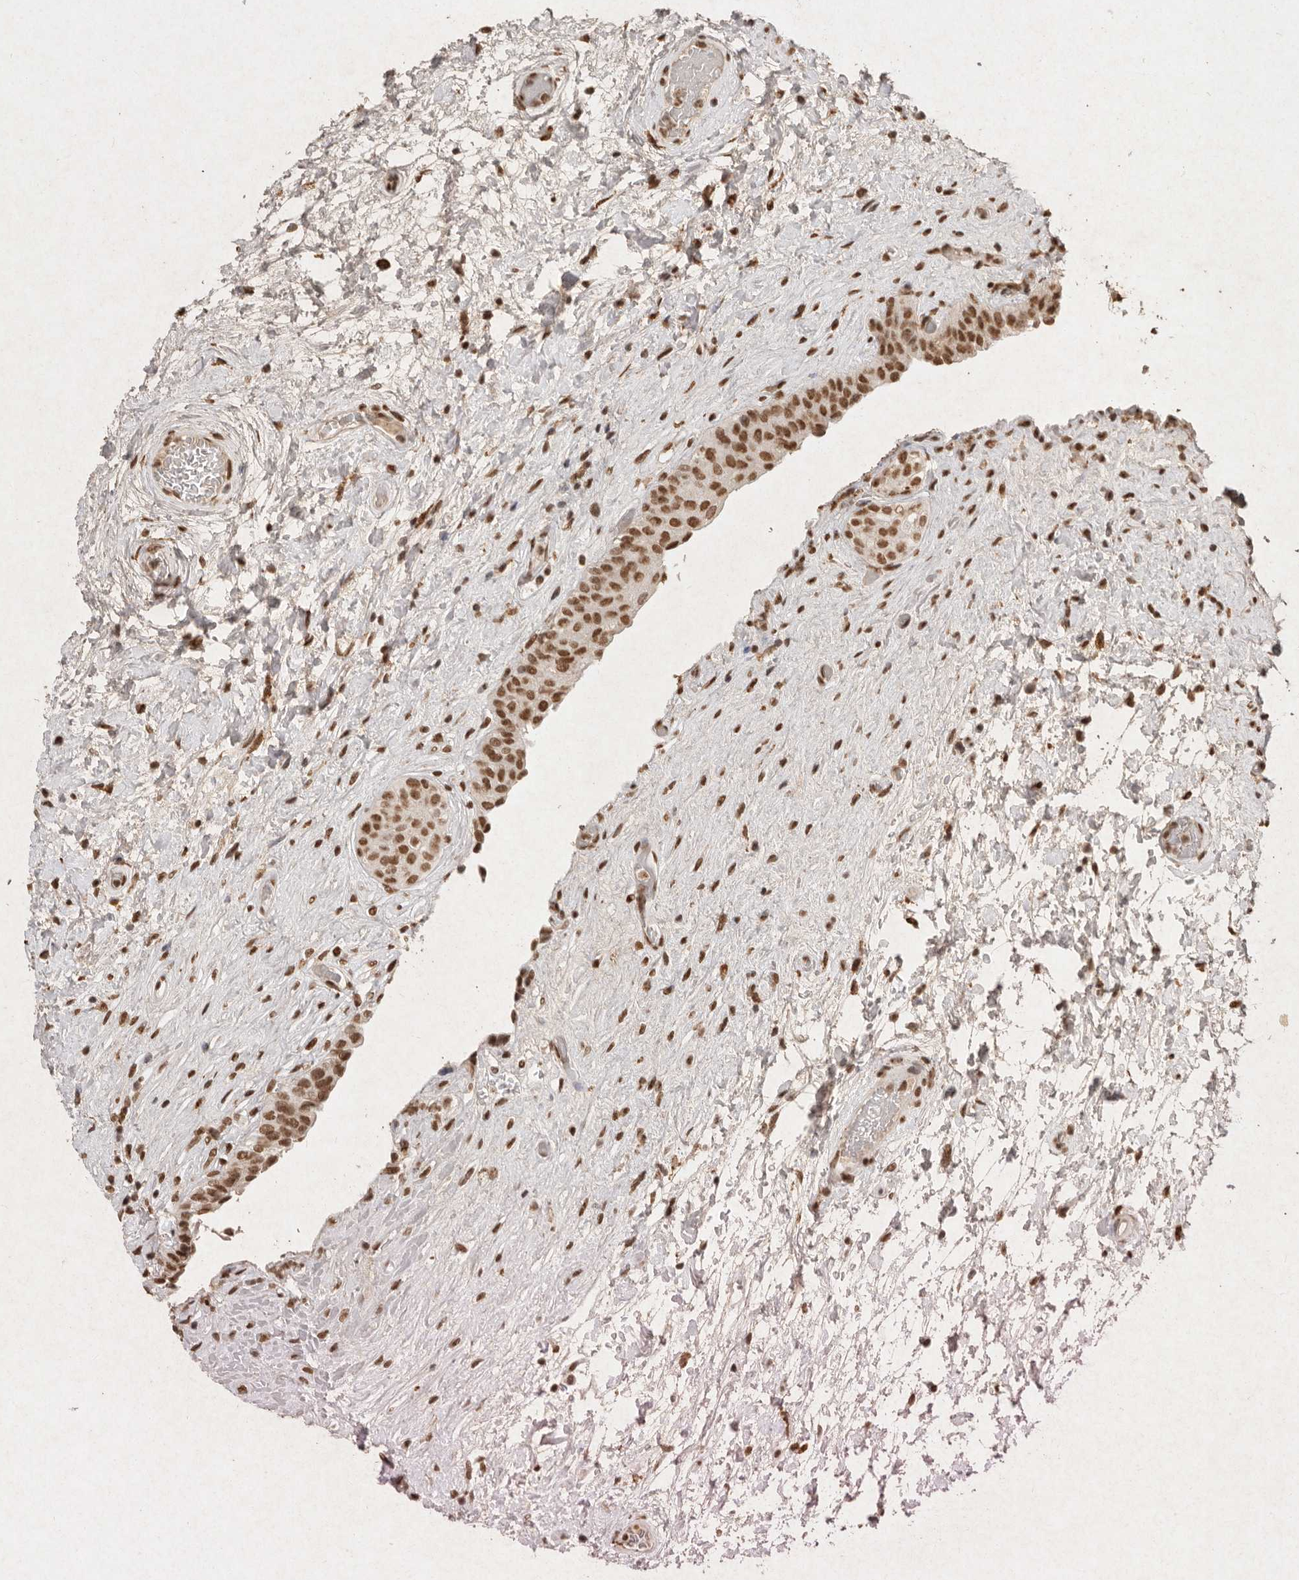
{"staining": {"intensity": "moderate", "quantity": ">75%", "location": "nuclear"}, "tissue": "urinary bladder", "cell_type": "Urothelial cells", "image_type": "normal", "snomed": [{"axis": "morphology", "description": "Normal tissue, NOS"}, {"axis": "topography", "description": "Urinary bladder"}], "caption": "High-magnification brightfield microscopy of normal urinary bladder stained with DAB (brown) and counterstained with hematoxylin (blue). urothelial cells exhibit moderate nuclear staining is present in approximately>75% of cells.", "gene": "NKX3", "patient": {"sex": "male", "age": 74}}